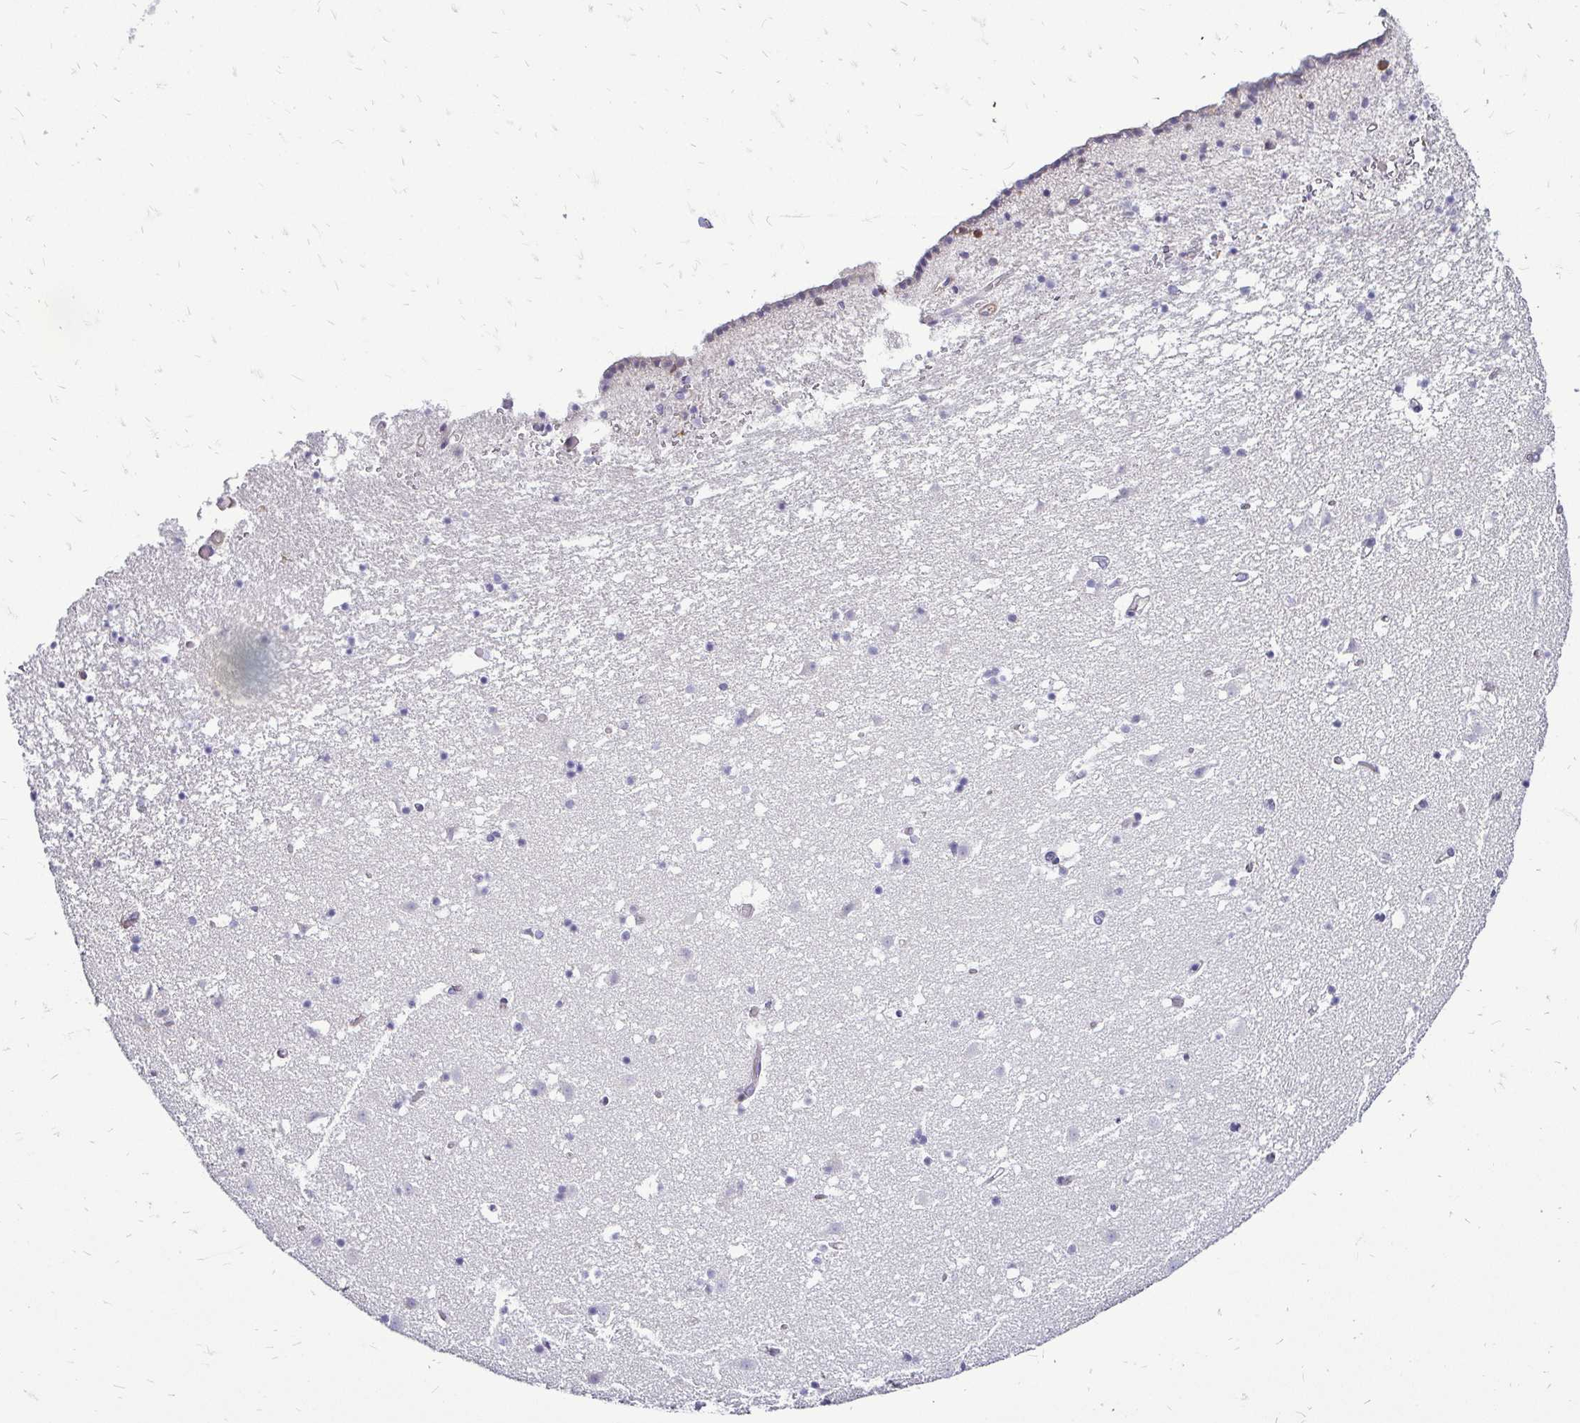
{"staining": {"intensity": "negative", "quantity": "none", "location": "none"}, "tissue": "caudate", "cell_type": "Glial cells", "image_type": "normal", "snomed": [{"axis": "morphology", "description": "Normal tissue, NOS"}, {"axis": "topography", "description": "Lateral ventricle wall"}], "caption": "Protein analysis of normal caudate shows no significant expression in glial cells. (Brightfield microscopy of DAB IHC at high magnification).", "gene": "ZFP1", "patient": {"sex": "female", "age": 42}}